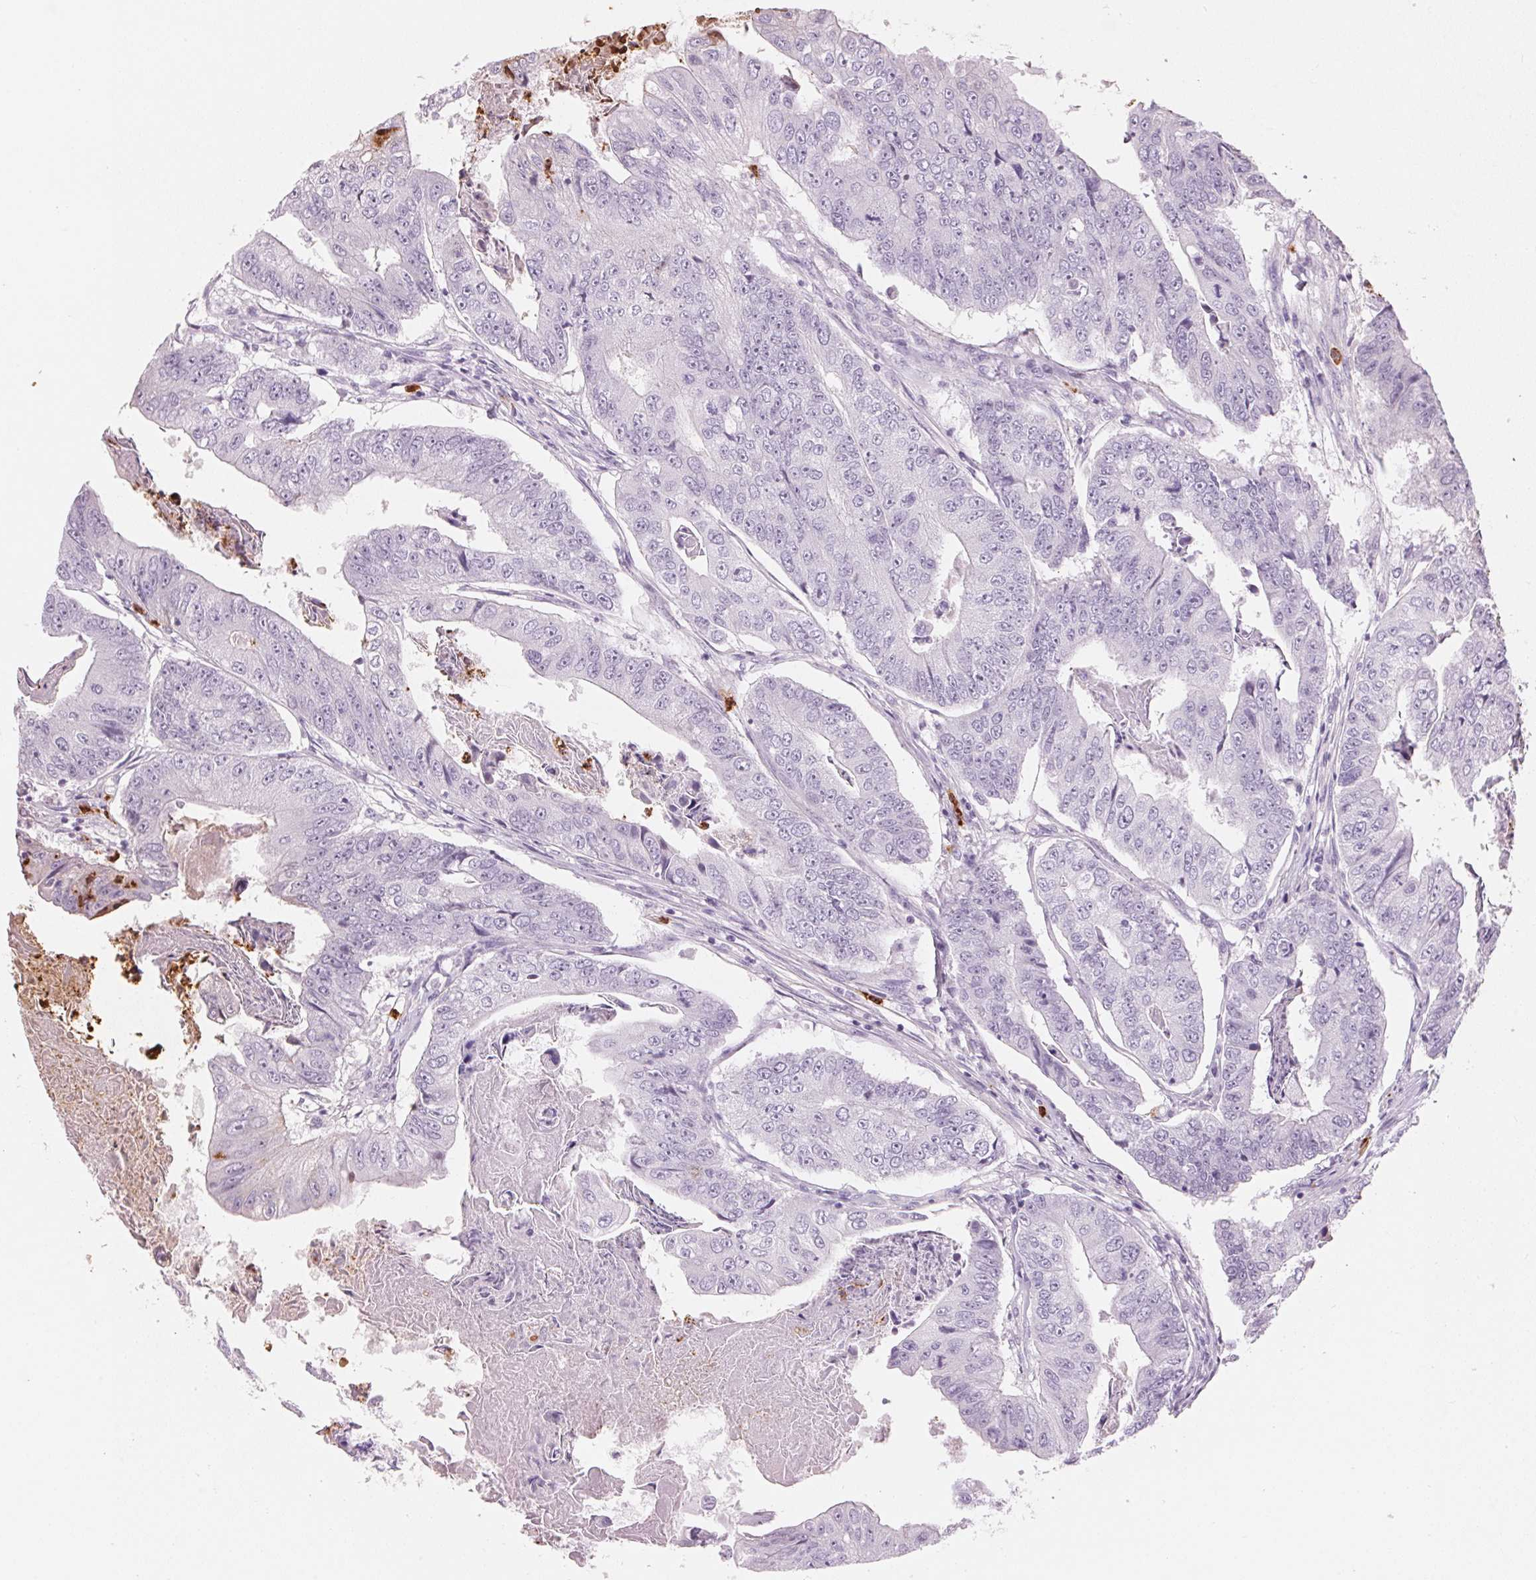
{"staining": {"intensity": "negative", "quantity": "none", "location": "none"}, "tissue": "colorectal cancer", "cell_type": "Tumor cells", "image_type": "cancer", "snomed": [{"axis": "morphology", "description": "Adenocarcinoma, NOS"}, {"axis": "topography", "description": "Colon"}], "caption": "Immunohistochemistry micrograph of neoplastic tissue: human colorectal cancer (adenocarcinoma) stained with DAB reveals no significant protein staining in tumor cells. The staining is performed using DAB brown chromogen with nuclei counter-stained in using hematoxylin.", "gene": "KLK7", "patient": {"sex": "female", "age": 67}}